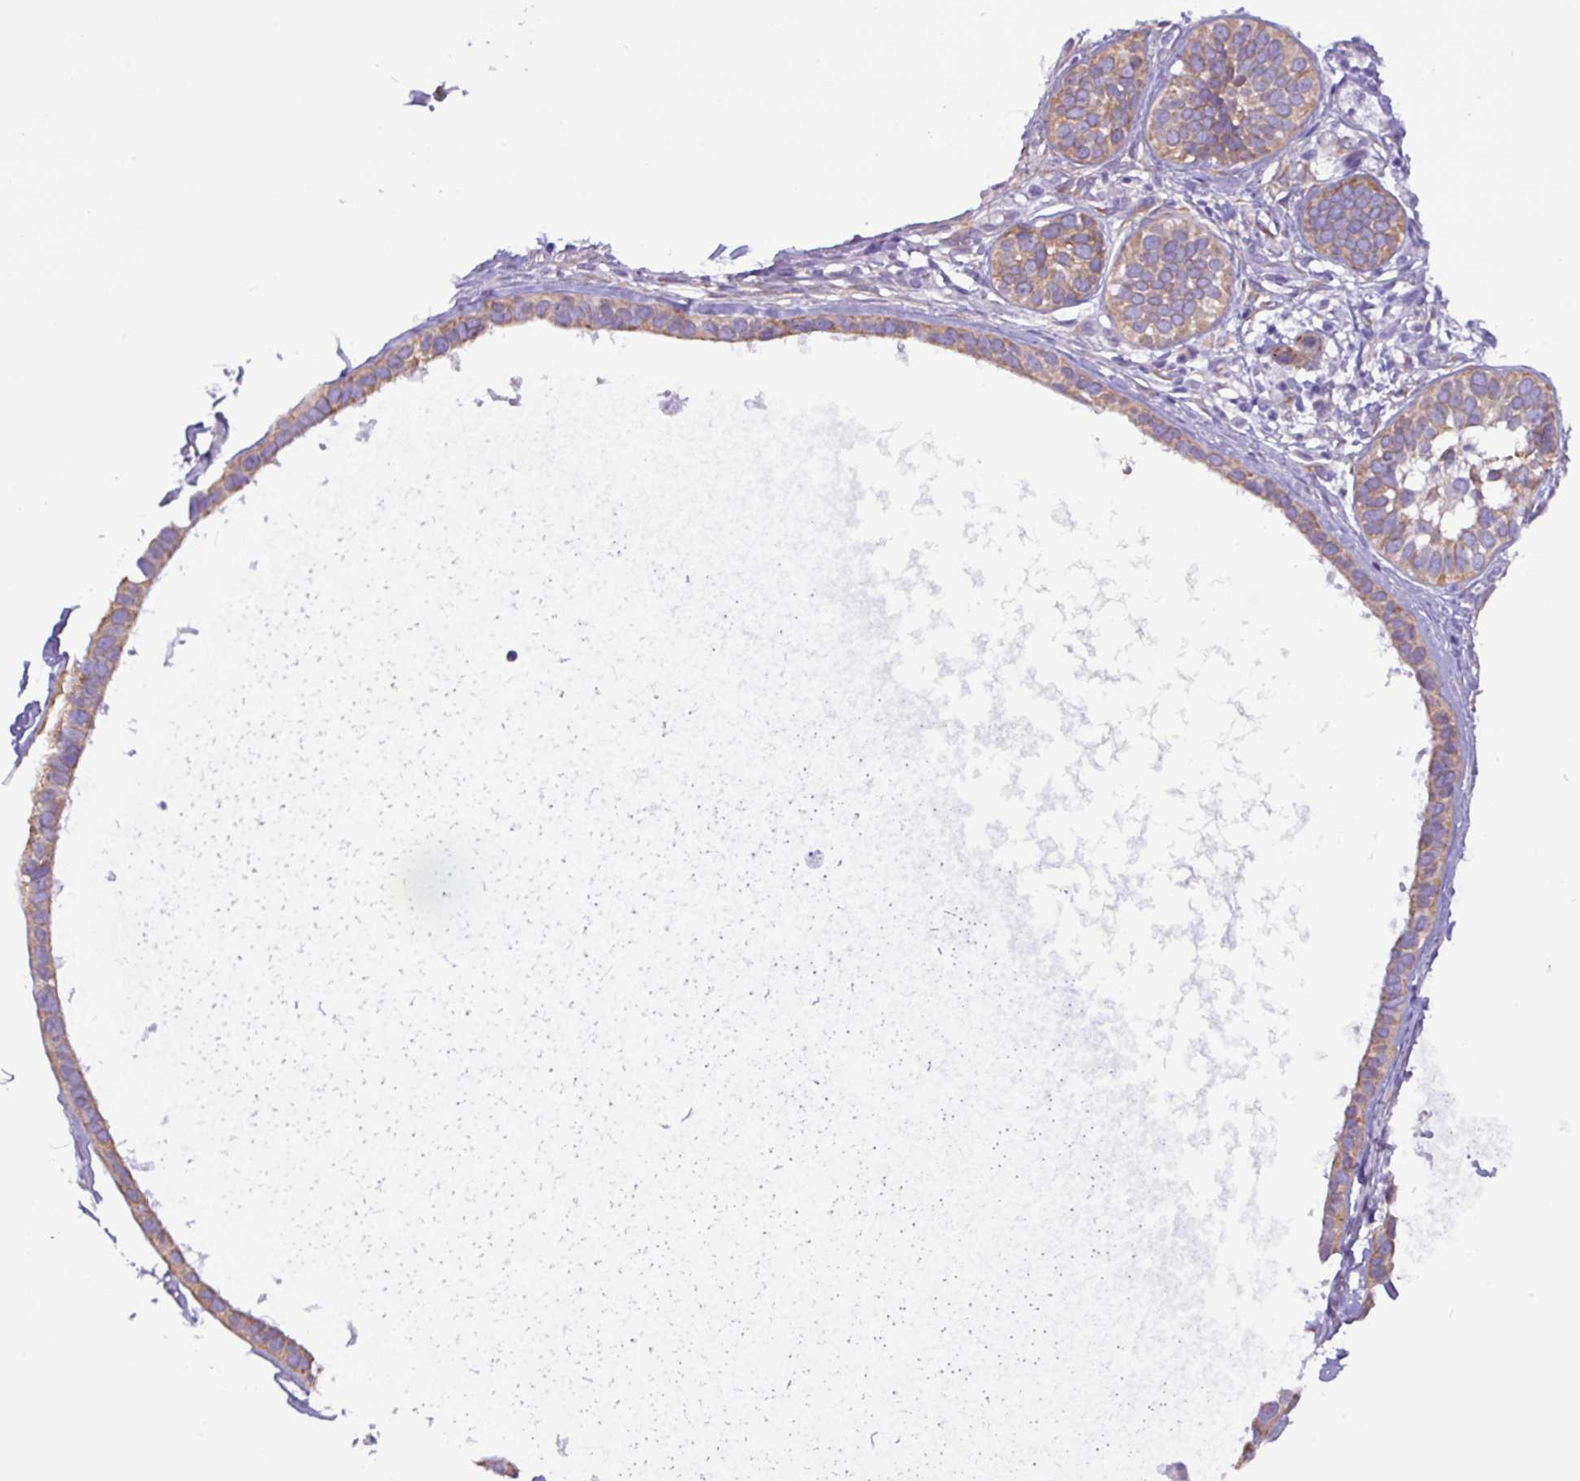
{"staining": {"intensity": "moderate", "quantity": ">75%", "location": "cytoplasmic/membranous"}, "tissue": "skin cancer", "cell_type": "Tumor cells", "image_type": "cancer", "snomed": [{"axis": "morphology", "description": "Basal cell carcinoma"}, {"axis": "topography", "description": "Skin"}], "caption": "This is a micrograph of immunohistochemistry (IHC) staining of skin cancer, which shows moderate positivity in the cytoplasmic/membranous of tumor cells.", "gene": "SLC38A1", "patient": {"sex": "male", "age": 62}}